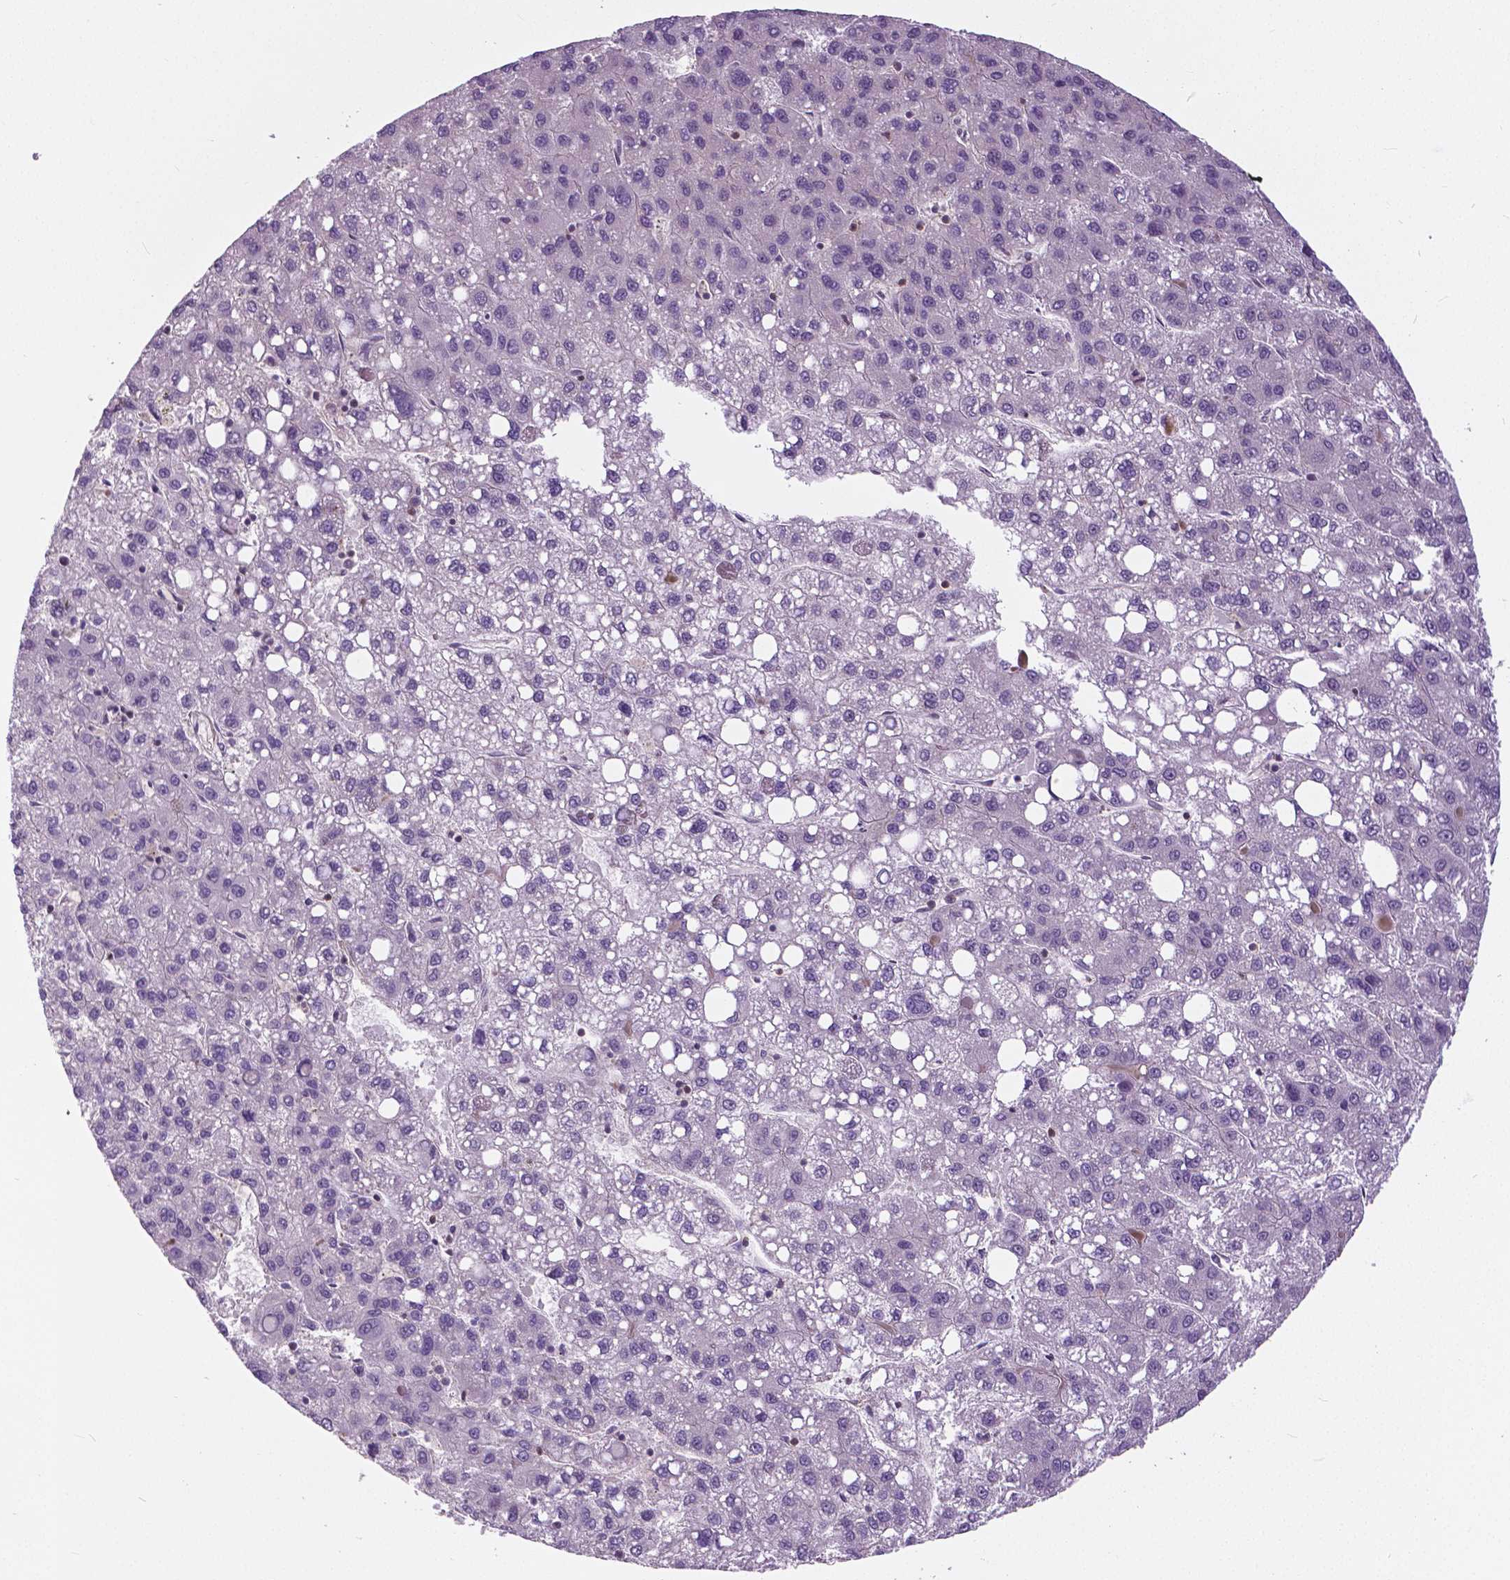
{"staining": {"intensity": "negative", "quantity": "none", "location": "none"}, "tissue": "liver cancer", "cell_type": "Tumor cells", "image_type": "cancer", "snomed": [{"axis": "morphology", "description": "Carcinoma, Hepatocellular, NOS"}, {"axis": "topography", "description": "Liver"}], "caption": "A high-resolution micrograph shows immunohistochemistry (IHC) staining of liver cancer, which shows no significant positivity in tumor cells.", "gene": "ANXA13", "patient": {"sex": "female", "age": 82}}